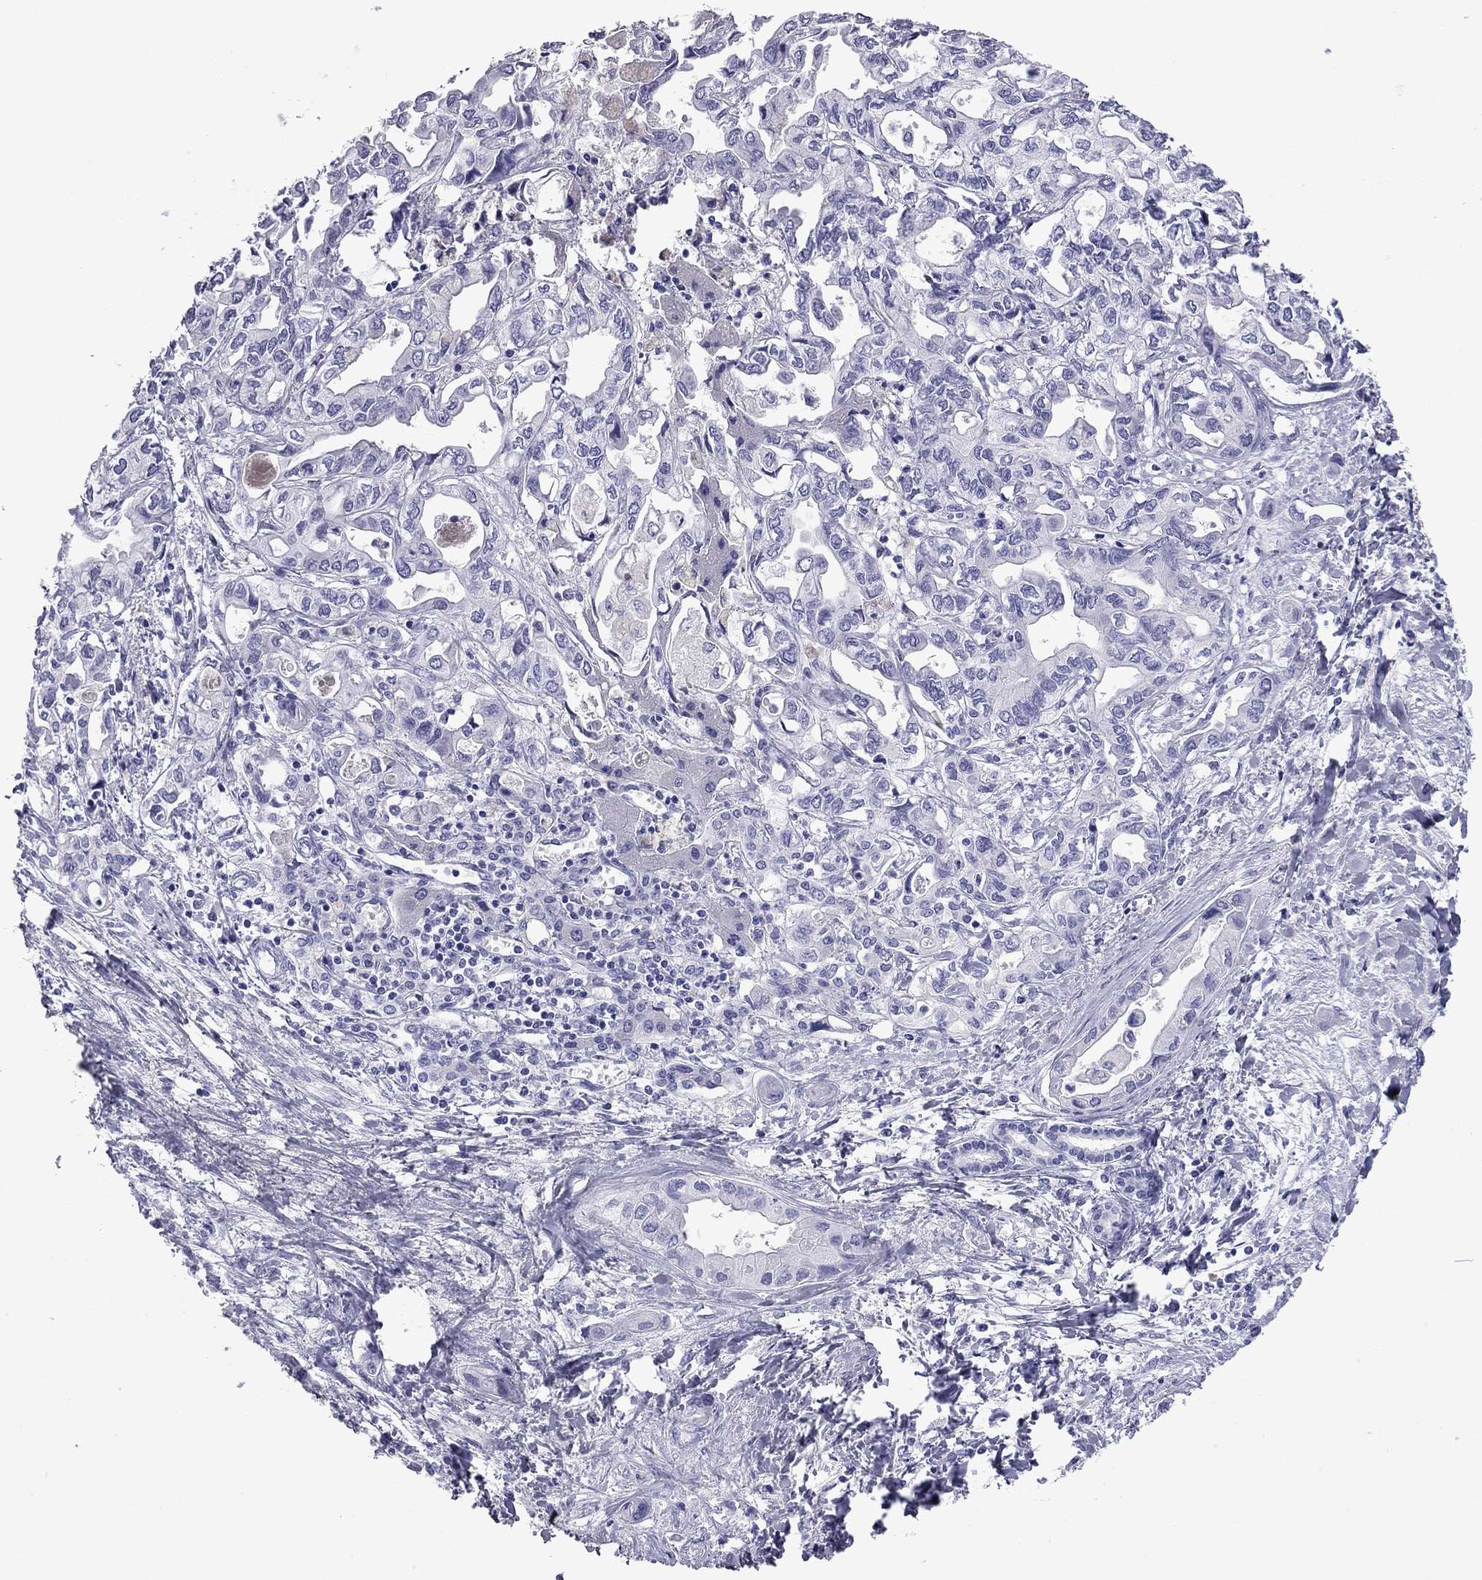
{"staining": {"intensity": "negative", "quantity": "none", "location": "none"}, "tissue": "liver cancer", "cell_type": "Tumor cells", "image_type": "cancer", "snomed": [{"axis": "morphology", "description": "Cholangiocarcinoma"}, {"axis": "topography", "description": "Liver"}], "caption": "Immunohistochemistry (IHC) of liver cancer reveals no staining in tumor cells.", "gene": "ODF4", "patient": {"sex": "female", "age": 64}}